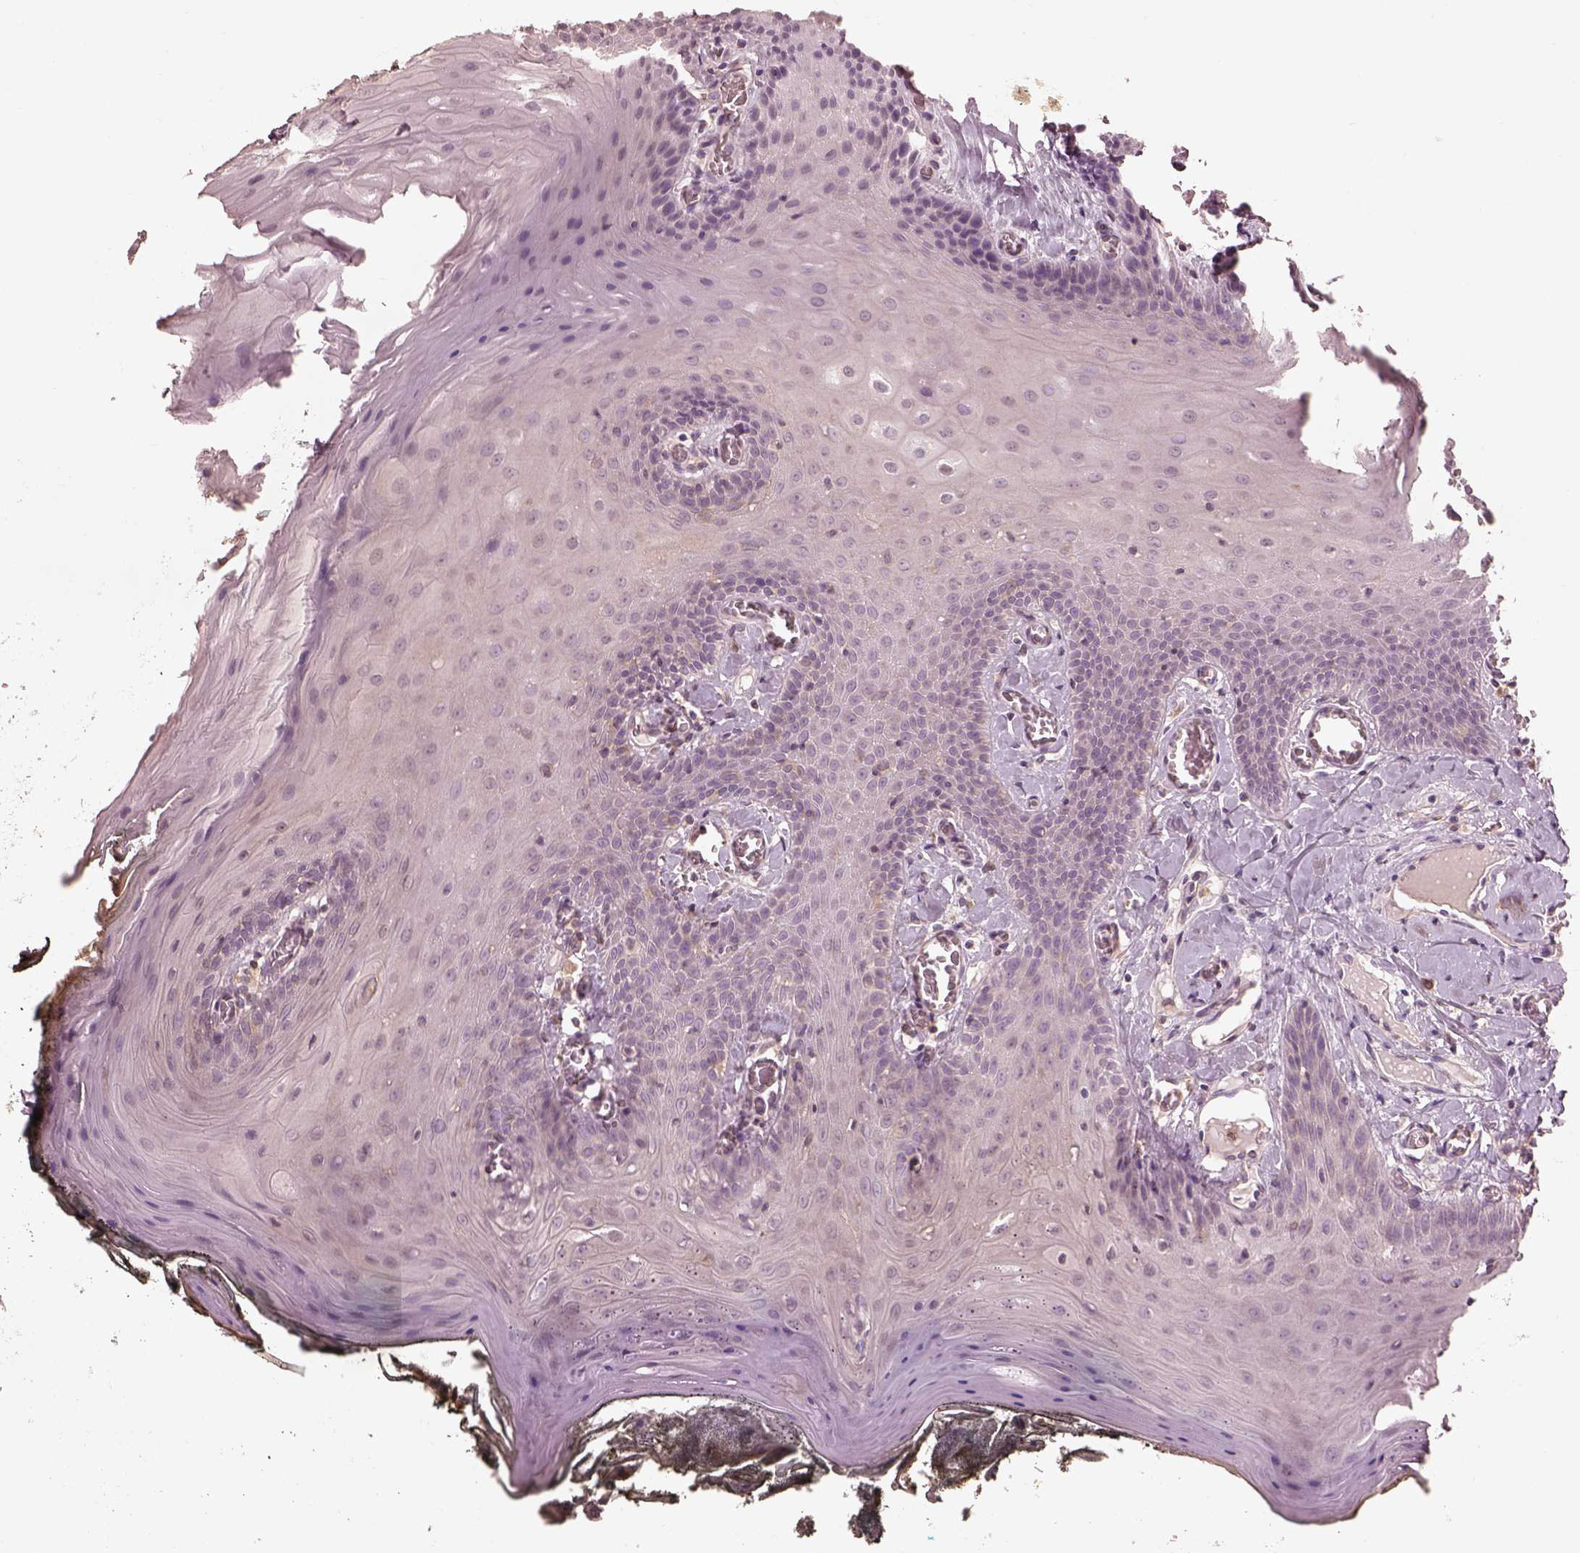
{"staining": {"intensity": "negative", "quantity": "none", "location": "none"}, "tissue": "oral mucosa", "cell_type": "Squamous epithelial cells", "image_type": "normal", "snomed": [{"axis": "morphology", "description": "Normal tissue, NOS"}, {"axis": "topography", "description": "Oral tissue"}], "caption": "Squamous epithelial cells are negative for brown protein staining in normal oral mucosa. Brightfield microscopy of IHC stained with DAB (brown) and hematoxylin (blue), captured at high magnification.", "gene": "PRKACG", "patient": {"sex": "male", "age": 9}}